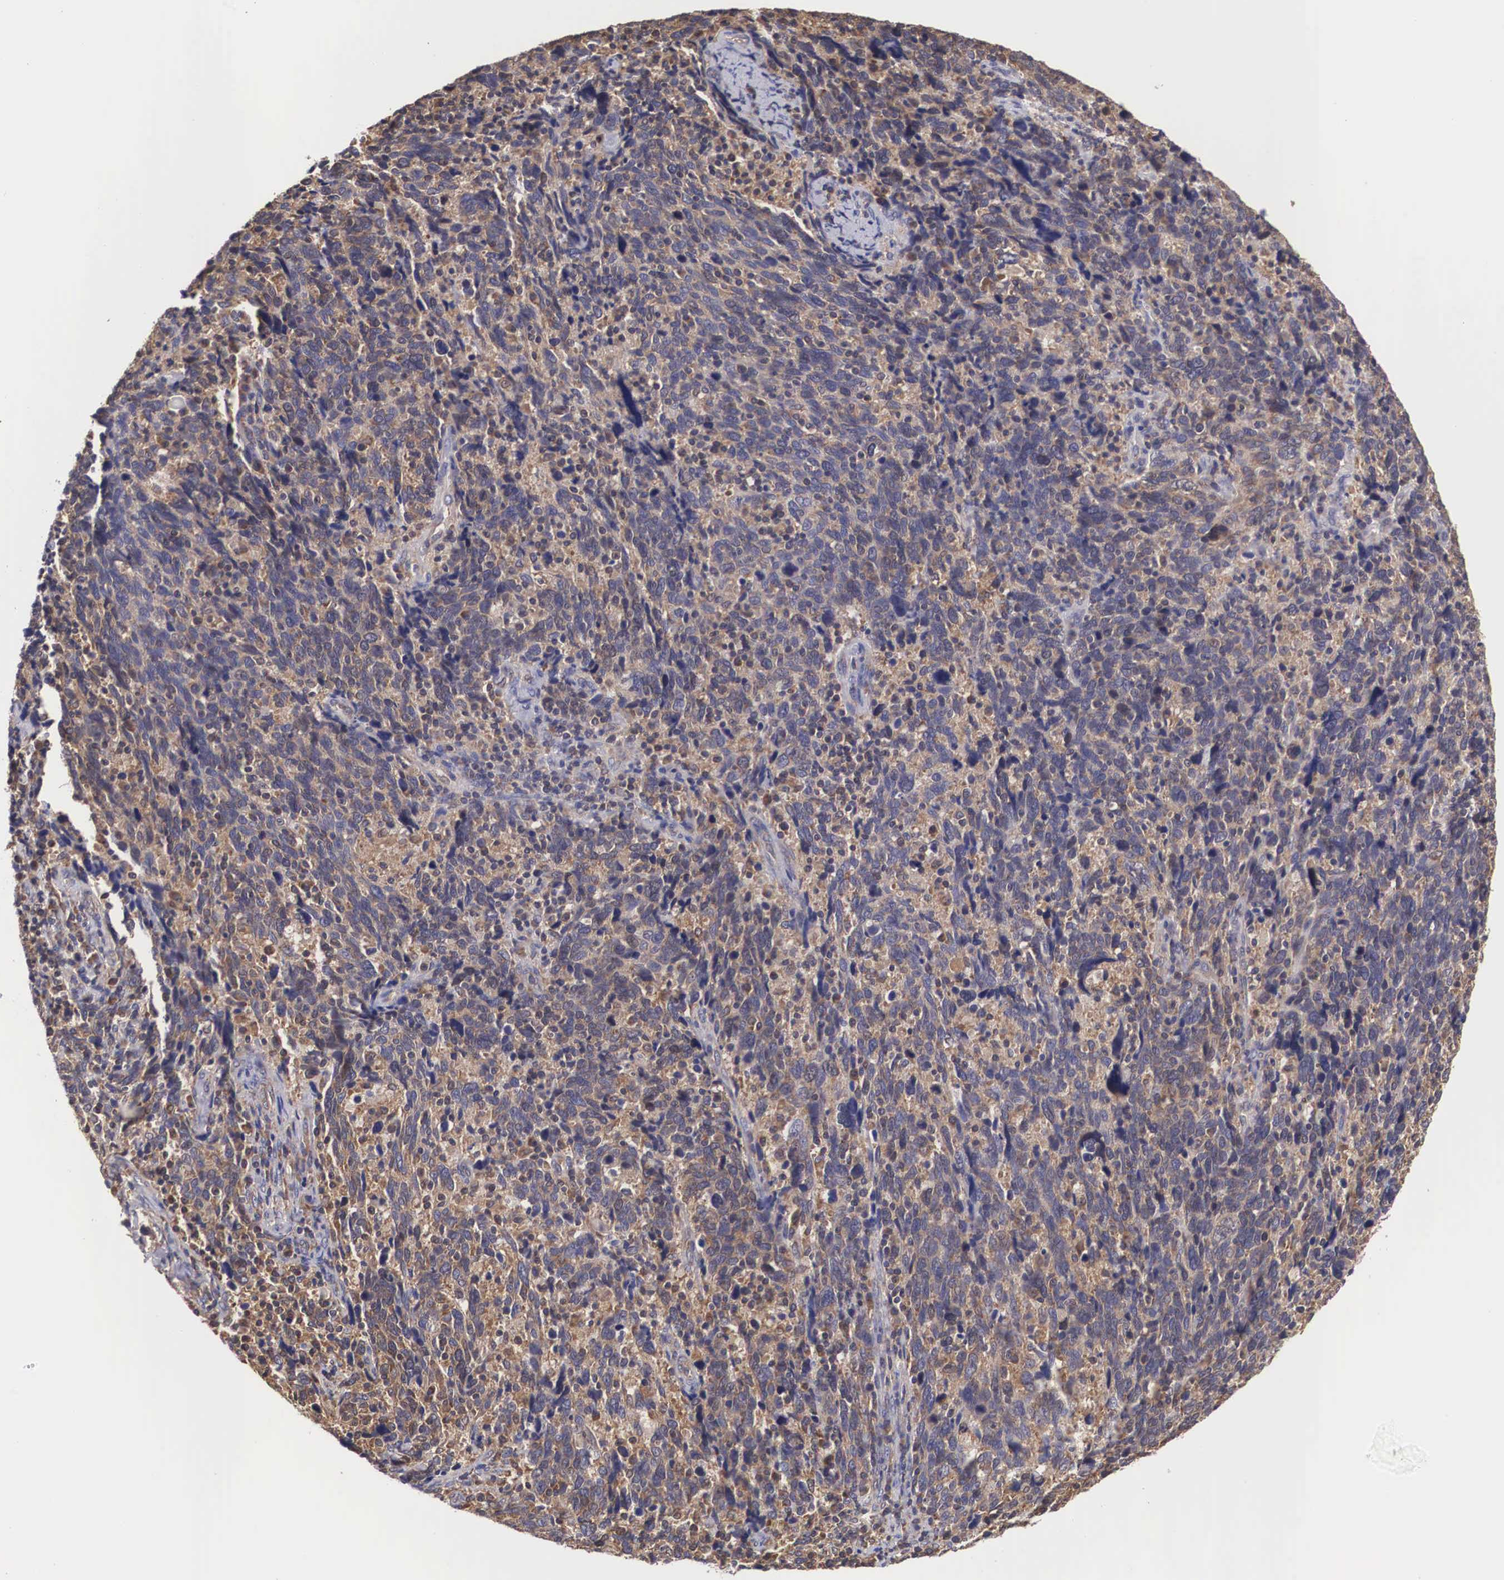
{"staining": {"intensity": "moderate", "quantity": ">75%", "location": "cytoplasmic/membranous"}, "tissue": "cervical cancer", "cell_type": "Tumor cells", "image_type": "cancer", "snomed": [{"axis": "morphology", "description": "Squamous cell carcinoma, NOS"}, {"axis": "topography", "description": "Cervix"}], "caption": "Immunohistochemistry (DAB (3,3'-diaminobenzidine)) staining of human cervical cancer shows moderate cytoplasmic/membranous protein staining in approximately >75% of tumor cells.", "gene": "DHRS1", "patient": {"sex": "female", "age": 41}}